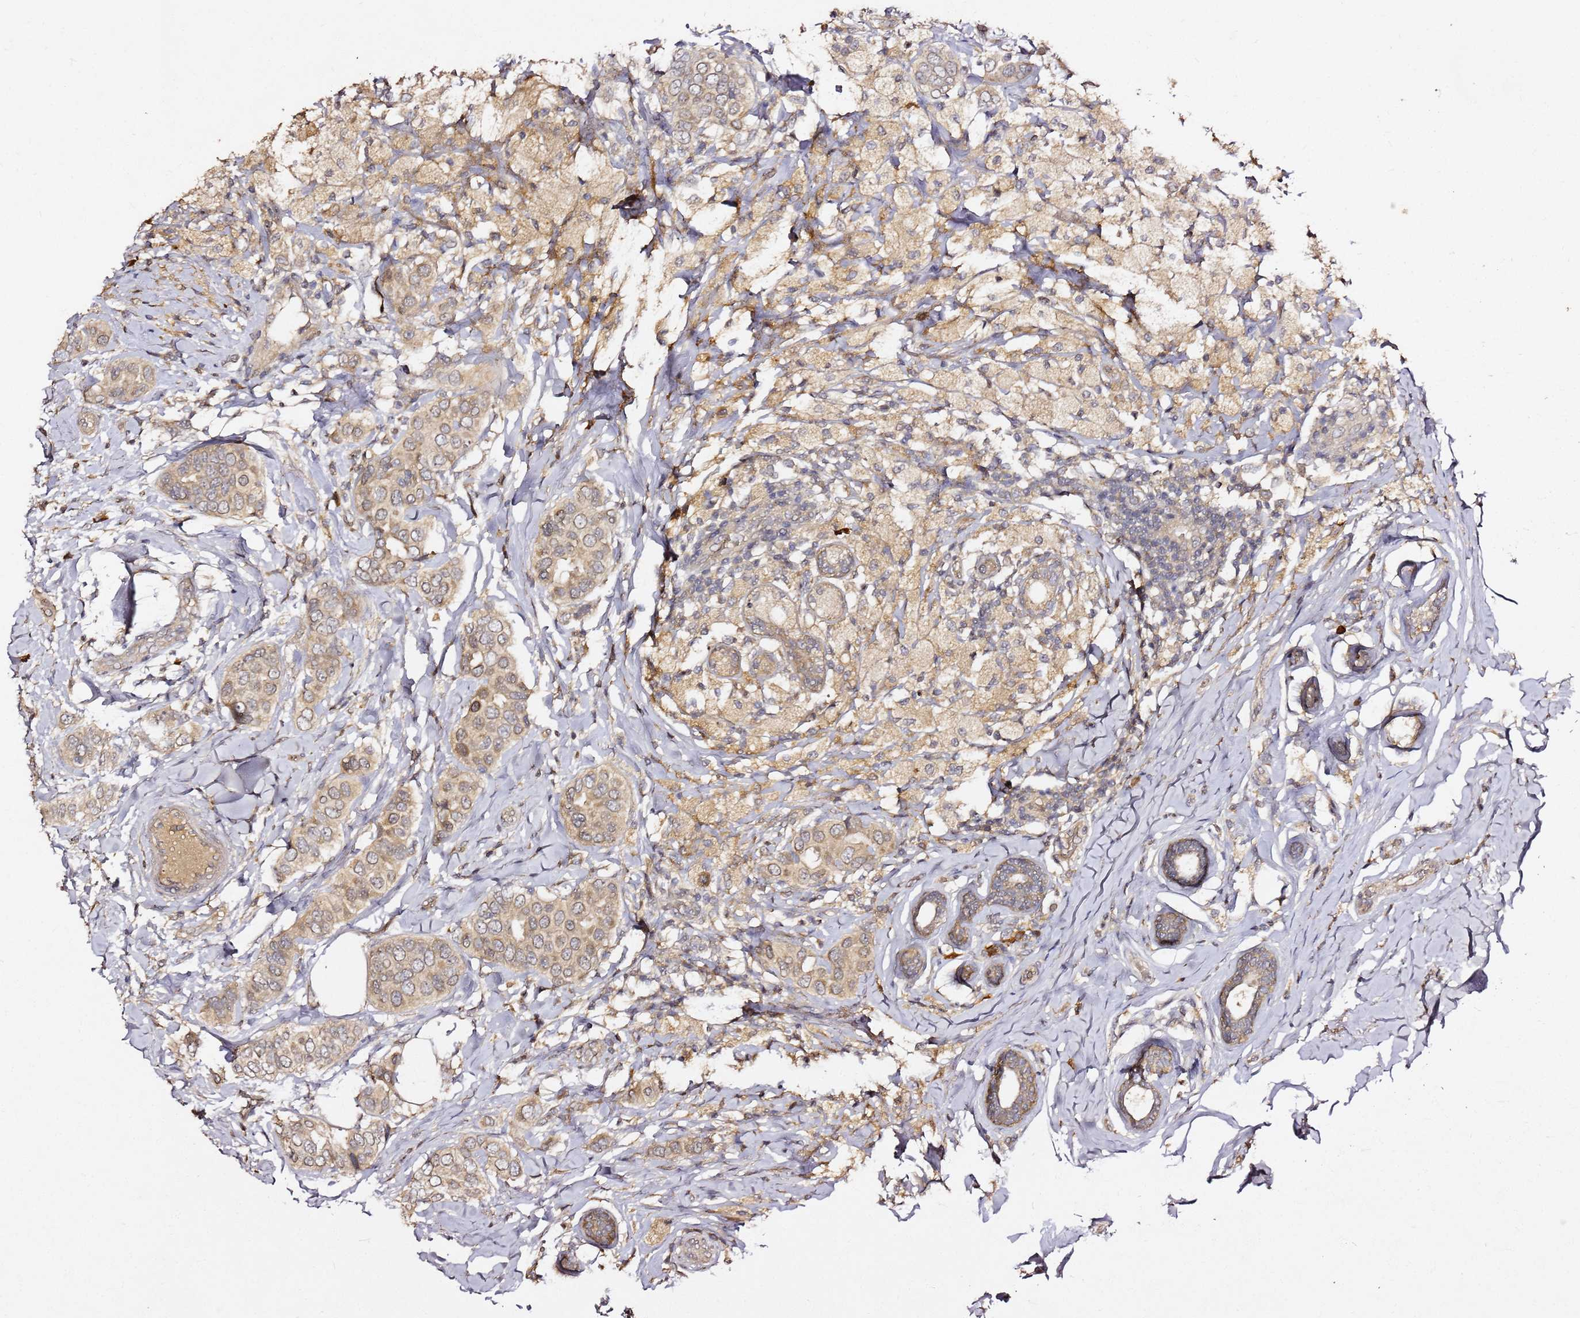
{"staining": {"intensity": "weak", "quantity": ">75%", "location": "cytoplasmic/membranous"}, "tissue": "breast cancer", "cell_type": "Tumor cells", "image_type": "cancer", "snomed": [{"axis": "morphology", "description": "Lobular carcinoma"}, {"axis": "topography", "description": "Breast"}], "caption": "A brown stain shows weak cytoplasmic/membranous expression of a protein in breast lobular carcinoma tumor cells.", "gene": "C6orf136", "patient": {"sex": "female", "age": 51}}